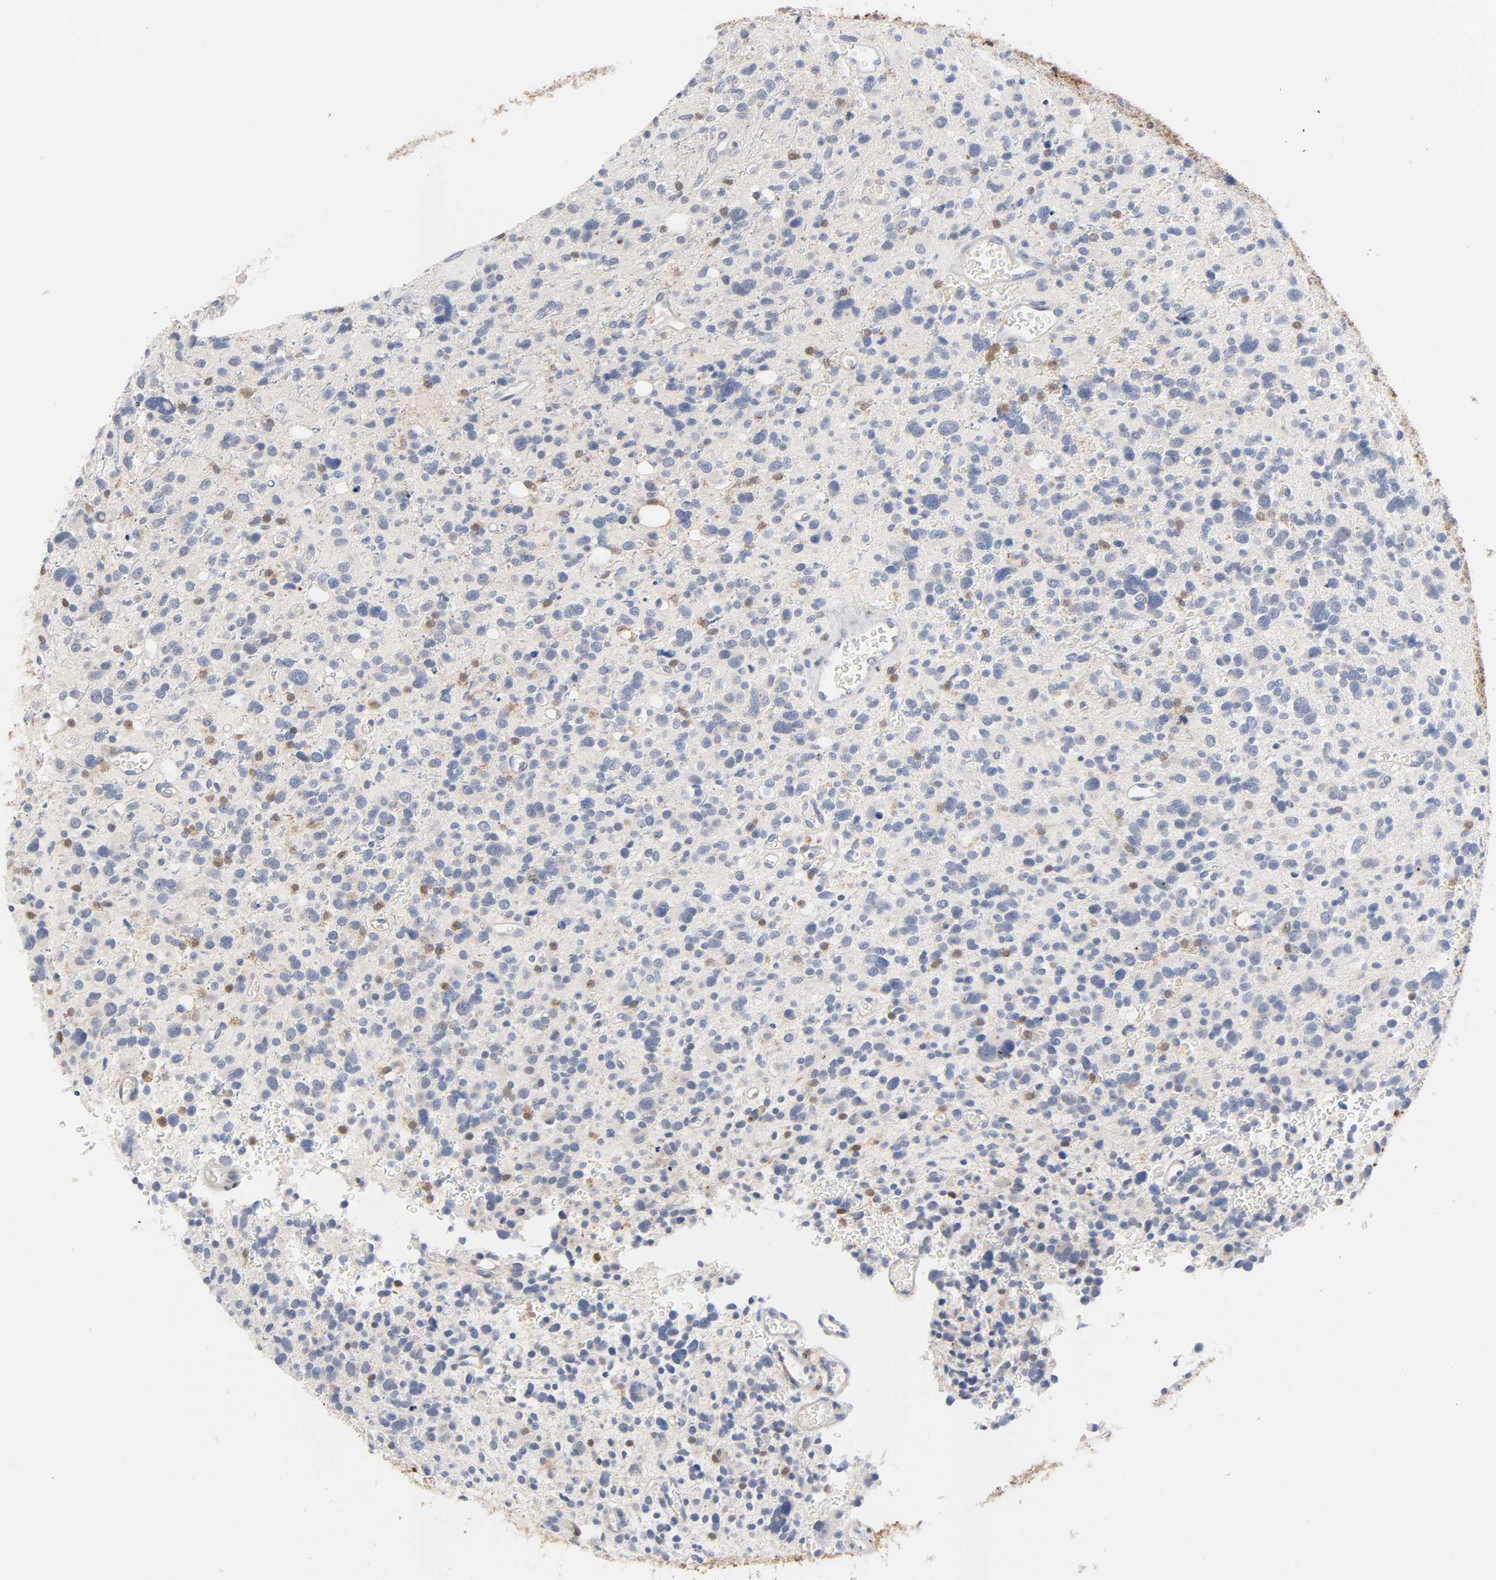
{"staining": {"intensity": "negative", "quantity": "none", "location": "none"}, "tissue": "glioma", "cell_type": "Tumor cells", "image_type": "cancer", "snomed": [{"axis": "morphology", "description": "Glioma, malignant, High grade"}, {"axis": "topography", "description": "Brain"}], "caption": "Glioma was stained to show a protein in brown. There is no significant positivity in tumor cells.", "gene": "IL18", "patient": {"sex": "male", "age": 48}}